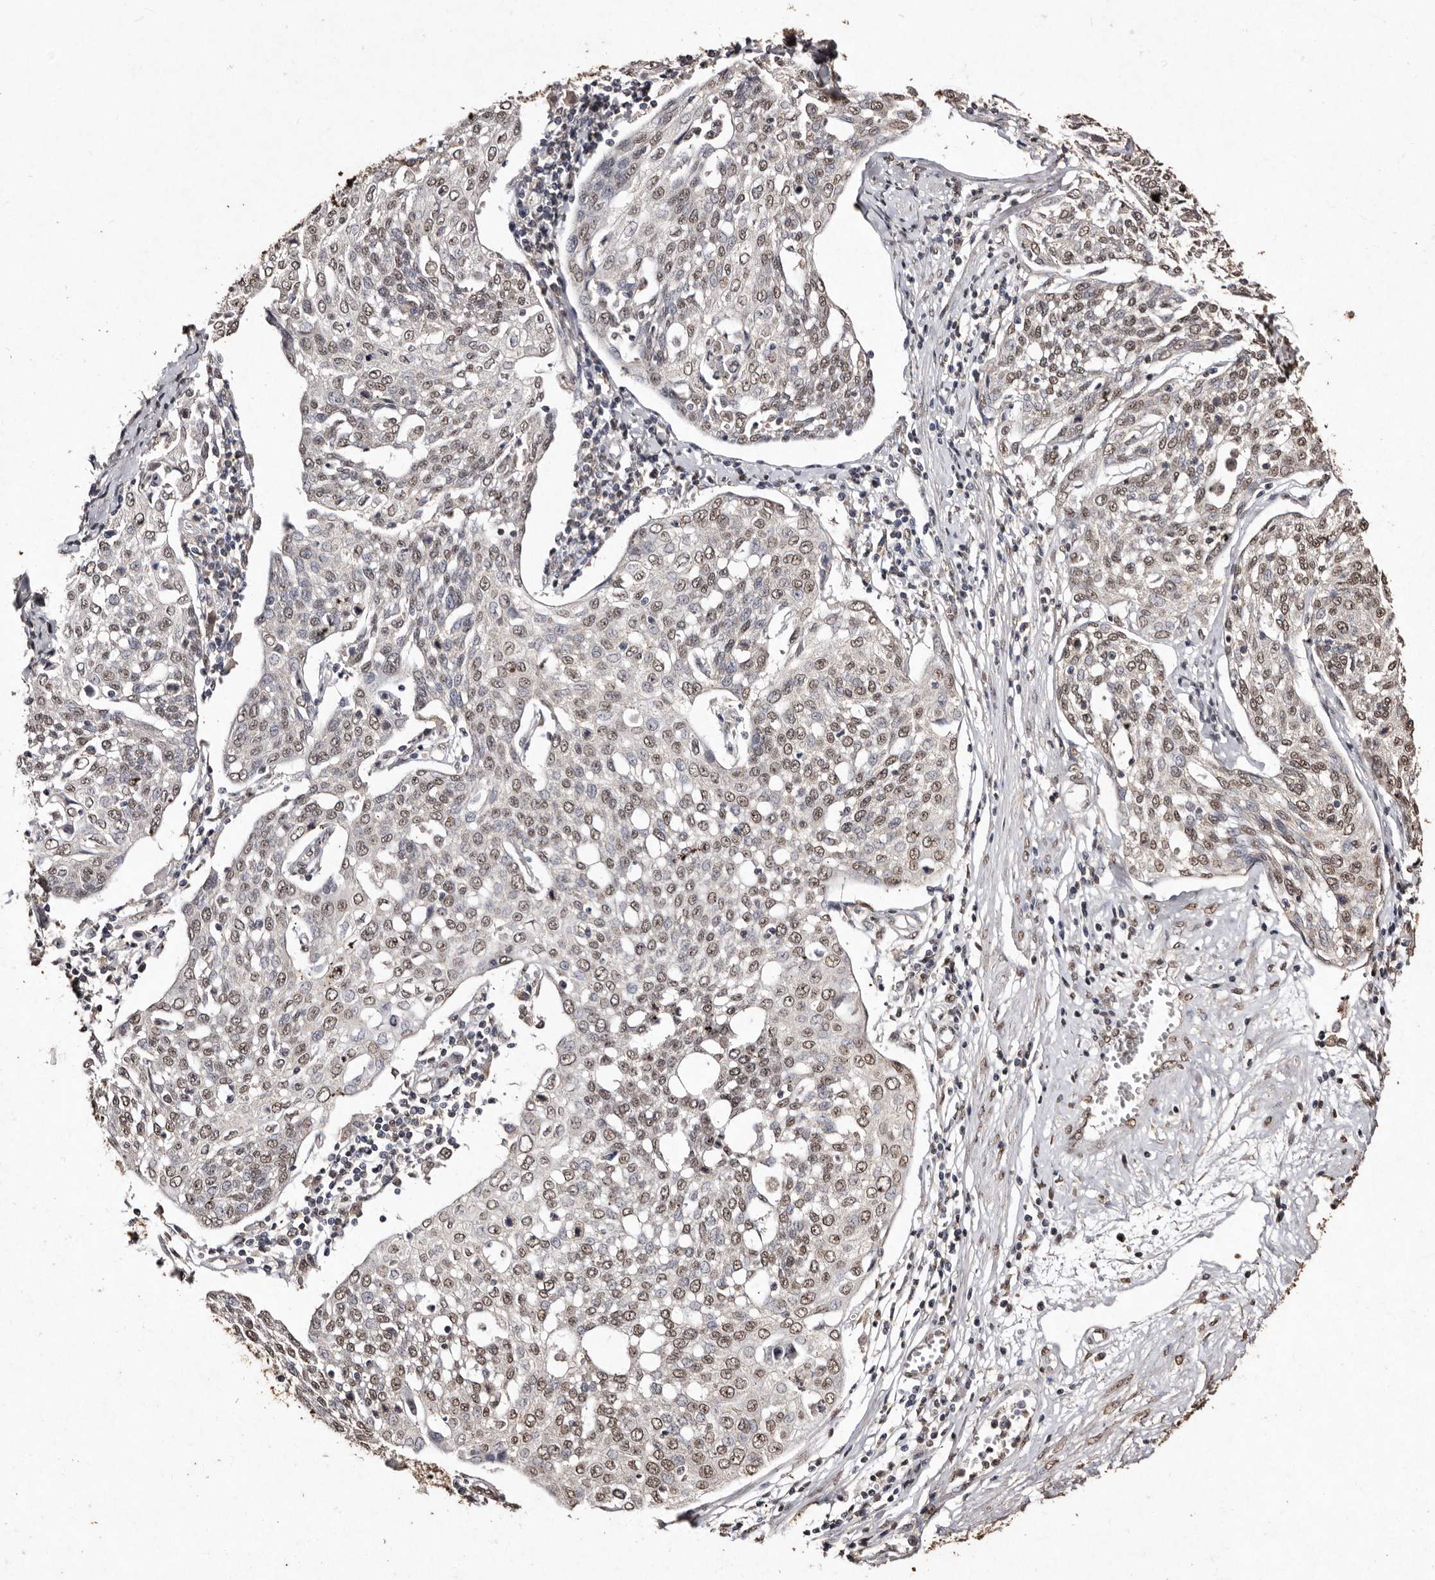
{"staining": {"intensity": "moderate", "quantity": ">75%", "location": "nuclear"}, "tissue": "cervical cancer", "cell_type": "Tumor cells", "image_type": "cancer", "snomed": [{"axis": "morphology", "description": "Squamous cell carcinoma, NOS"}, {"axis": "topography", "description": "Cervix"}], "caption": "DAB immunohistochemical staining of human cervical cancer (squamous cell carcinoma) shows moderate nuclear protein expression in about >75% of tumor cells. (Stains: DAB in brown, nuclei in blue, Microscopy: brightfield microscopy at high magnification).", "gene": "ERBB4", "patient": {"sex": "female", "age": 34}}